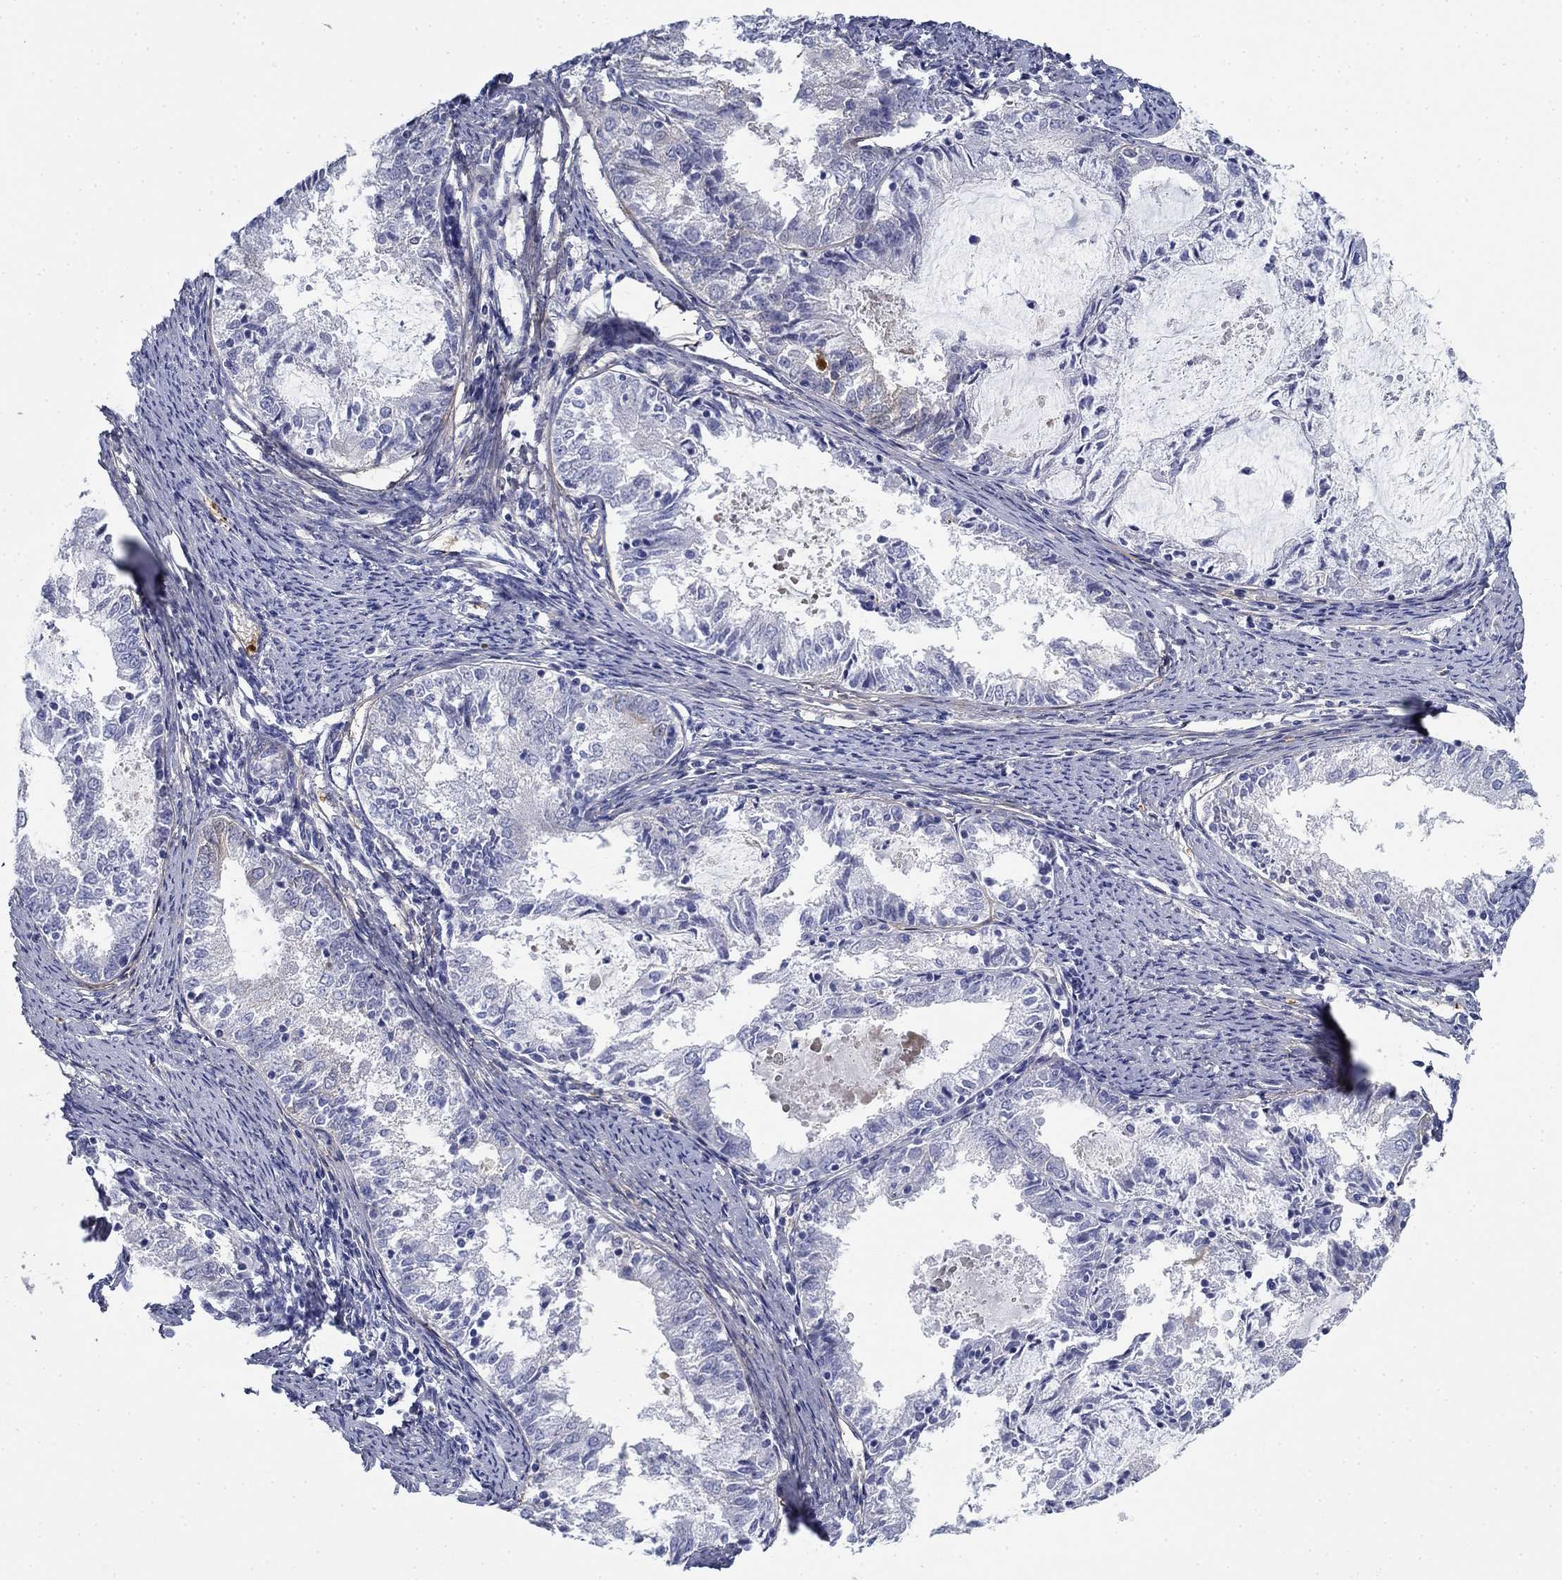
{"staining": {"intensity": "negative", "quantity": "none", "location": "none"}, "tissue": "endometrial cancer", "cell_type": "Tumor cells", "image_type": "cancer", "snomed": [{"axis": "morphology", "description": "Adenocarcinoma, NOS"}, {"axis": "topography", "description": "Endometrium"}], "caption": "The micrograph reveals no significant expression in tumor cells of endometrial cancer (adenocarcinoma). (Brightfield microscopy of DAB (3,3'-diaminobenzidine) immunohistochemistry at high magnification).", "gene": "GPC1", "patient": {"sex": "female", "age": 57}}